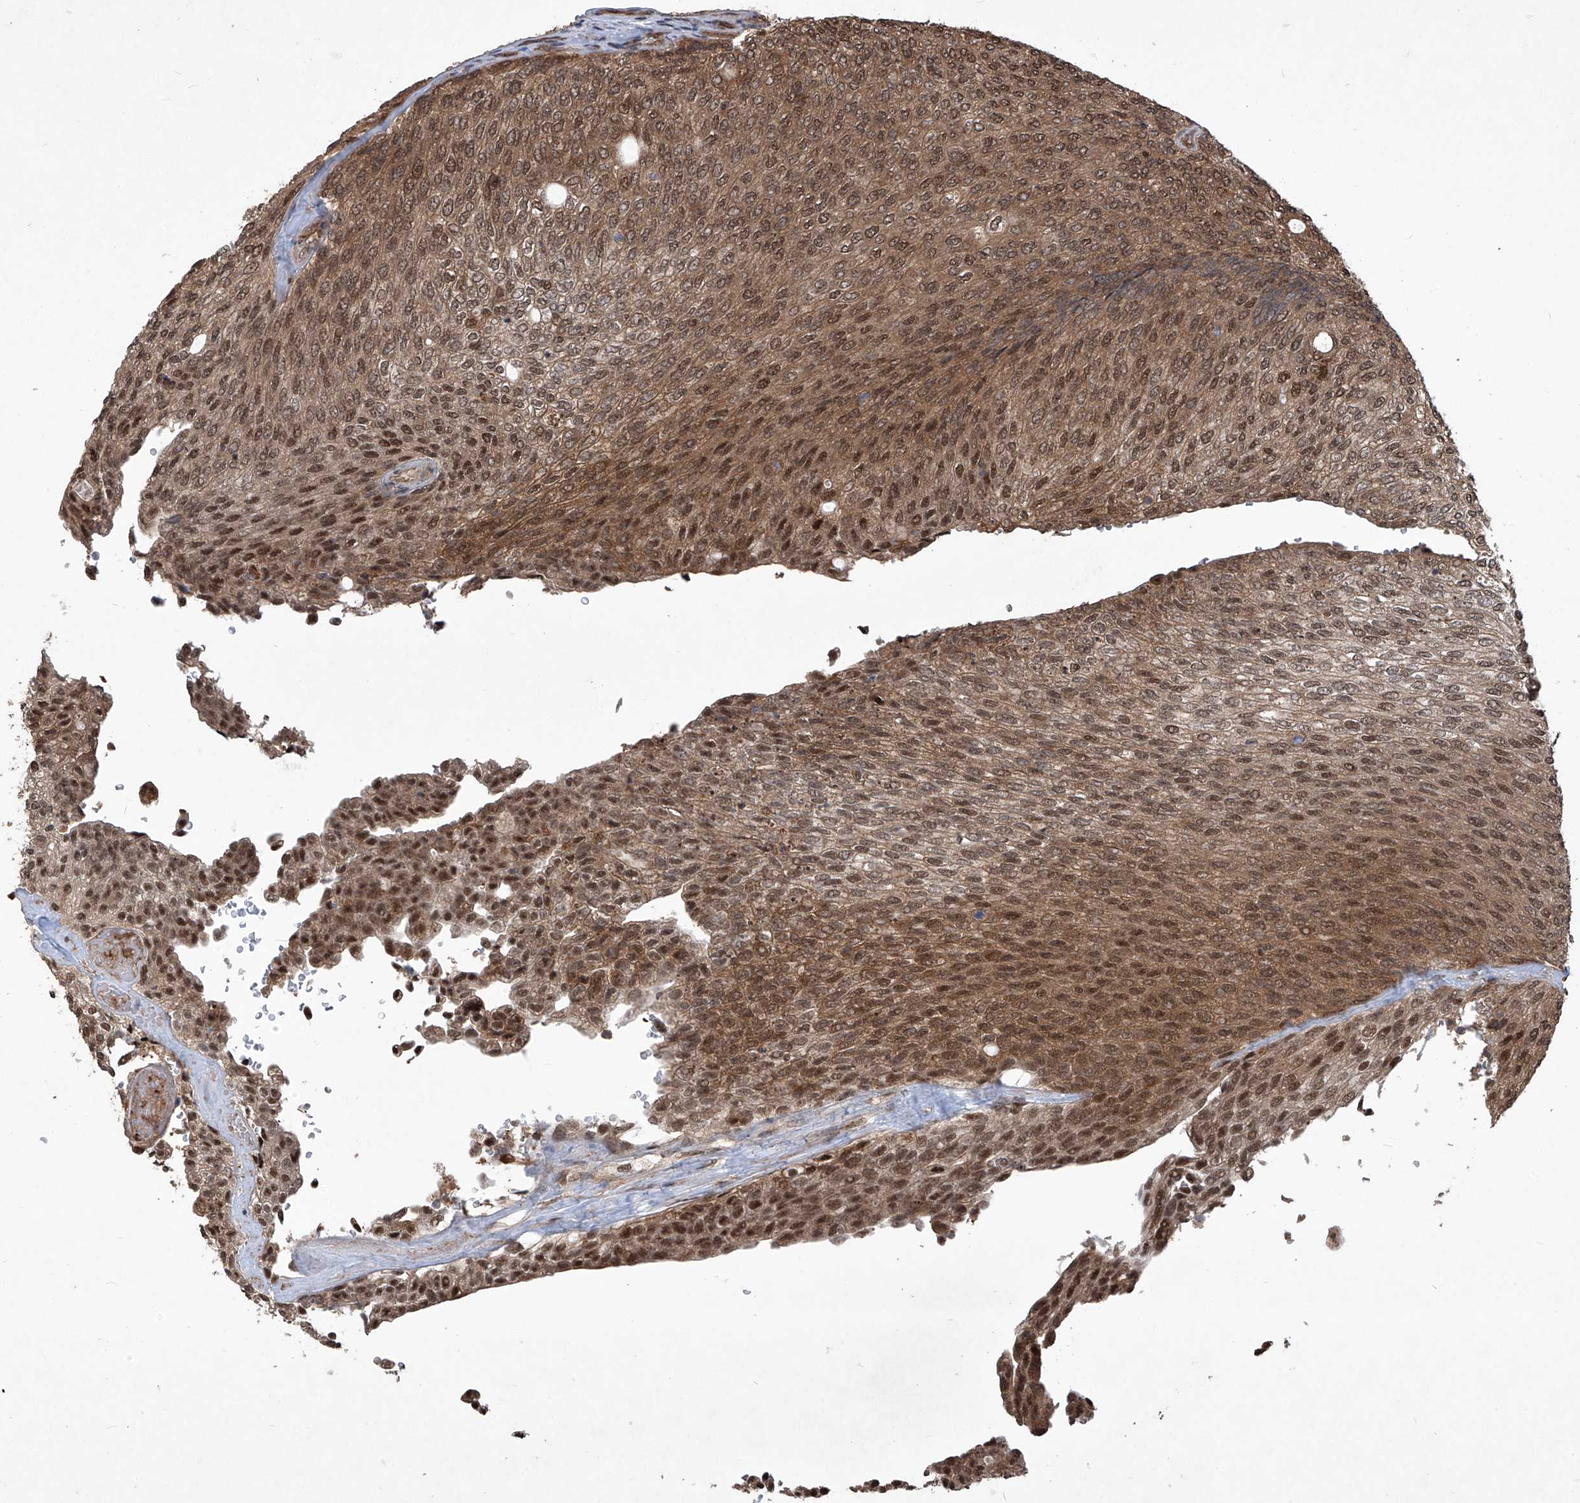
{"staining": {"intensity": "moderate", "quantity": ">75%", "location": "cytoplasmic/membranous,nuclear"}, "tissue": "urothelial cancer", "cell_type": "Tumor cells", "image_type": "cancer", "snomed": [{"axis": "morphology", "description": "Urothelial carcinoma, Low grade"}, {"axis": "topography", "description": "Urinary bladder"}], "caption": "Protein positivity by immunohistochemistry exhibits moderate cytoplasmic/membranous and nuclear staining in about >75% of tumor cells in urothelial cancer. Nuclei are stained in blue.", "gene": "PSMB1", "patient": {"sex": "female", "age": 79}}